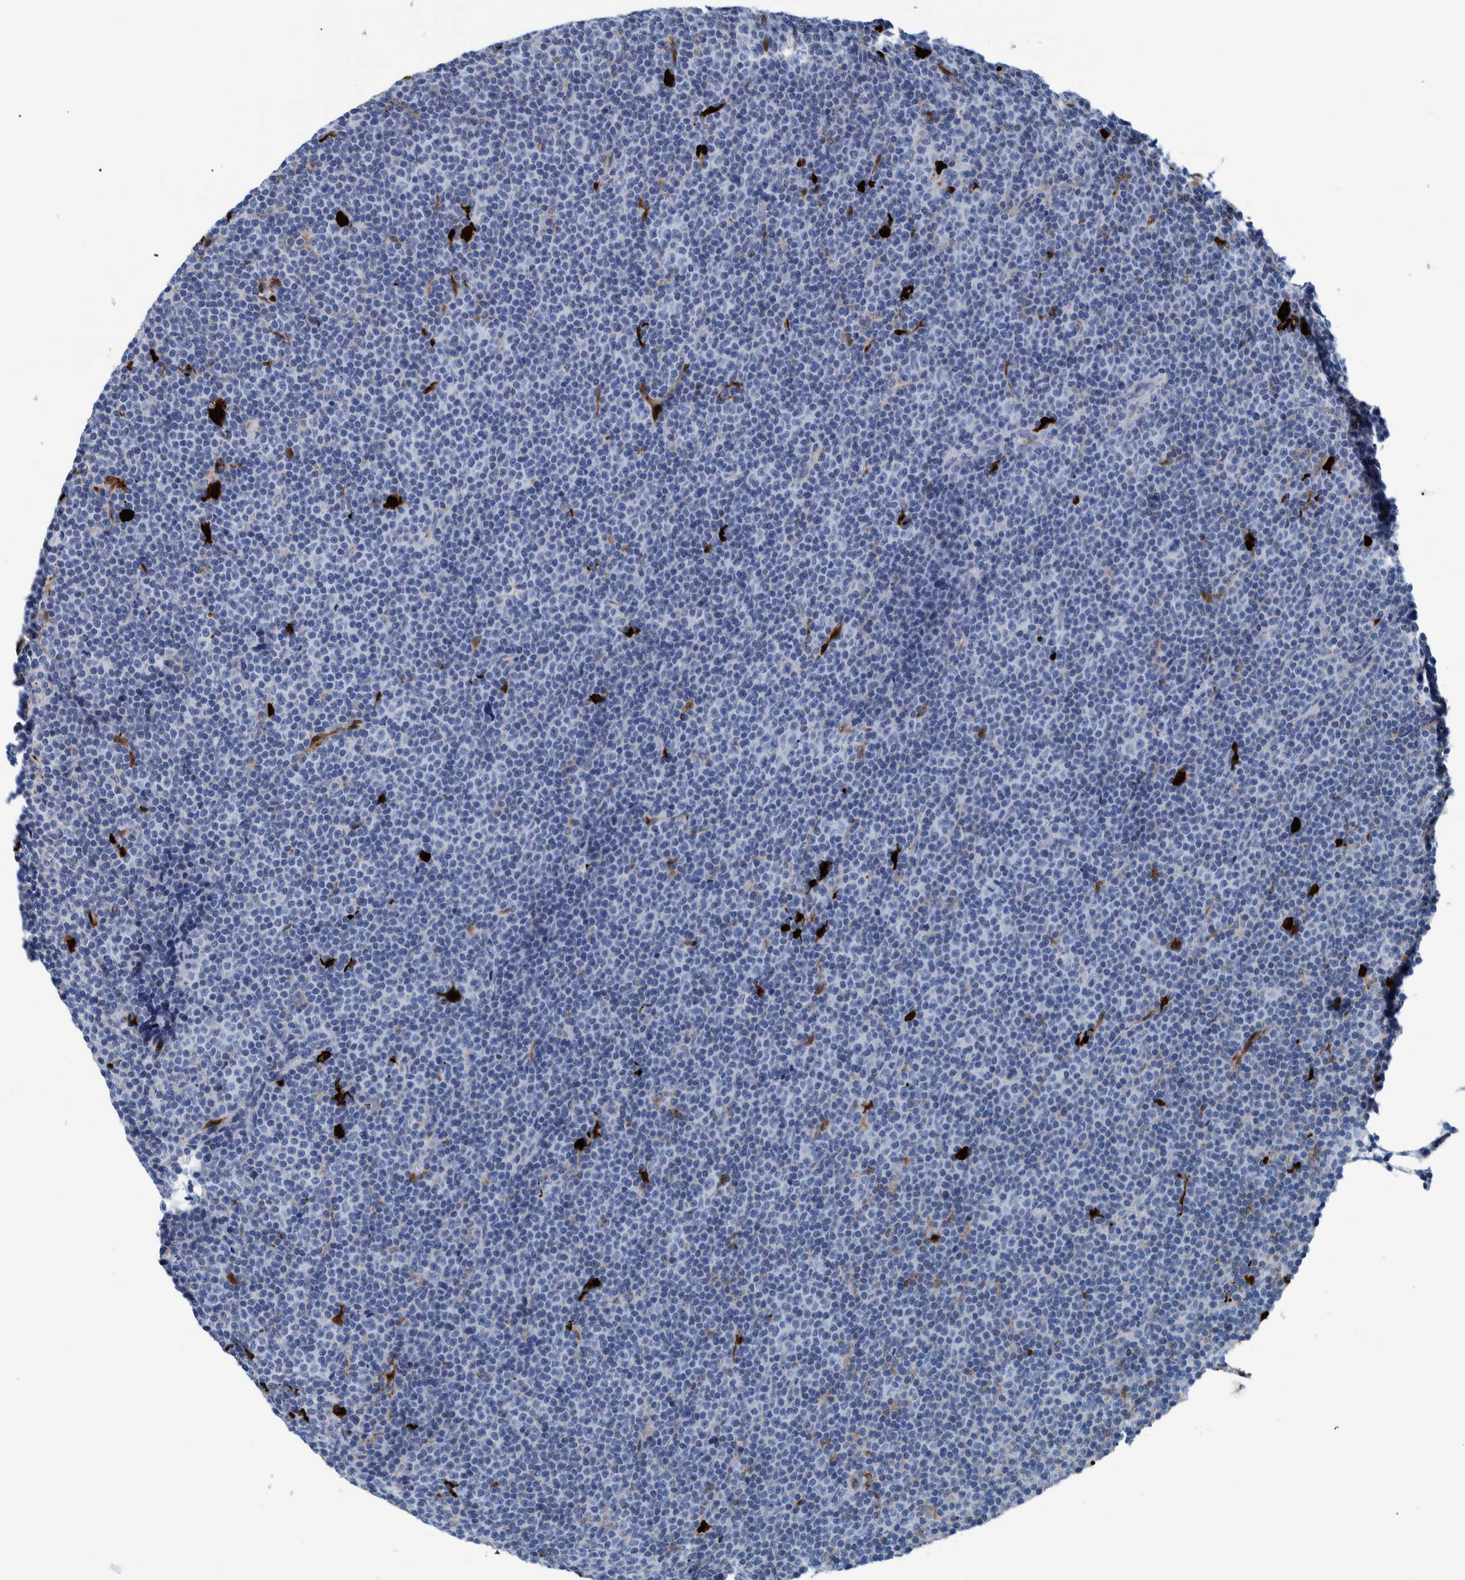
{"staining": {"intensity": "negative", "quantity": "none", "location": "none"}, "tissue": "lymphoma", "cell_type": "Tumor cells", "image_type": "cancer", "snomed": [{"axis": "morphology", "description": "Malignant lymphoma, non-Hodgkin's type, Low grade"}, {"axis": "topography", "description": "Lymph node"}], "caption": "IHC micrograph of lymphoma stained for a protein (brown), which displays no expression in tumor cells.", "gene": "IDO1", "patient": {"sex": "female", "age": 67}}